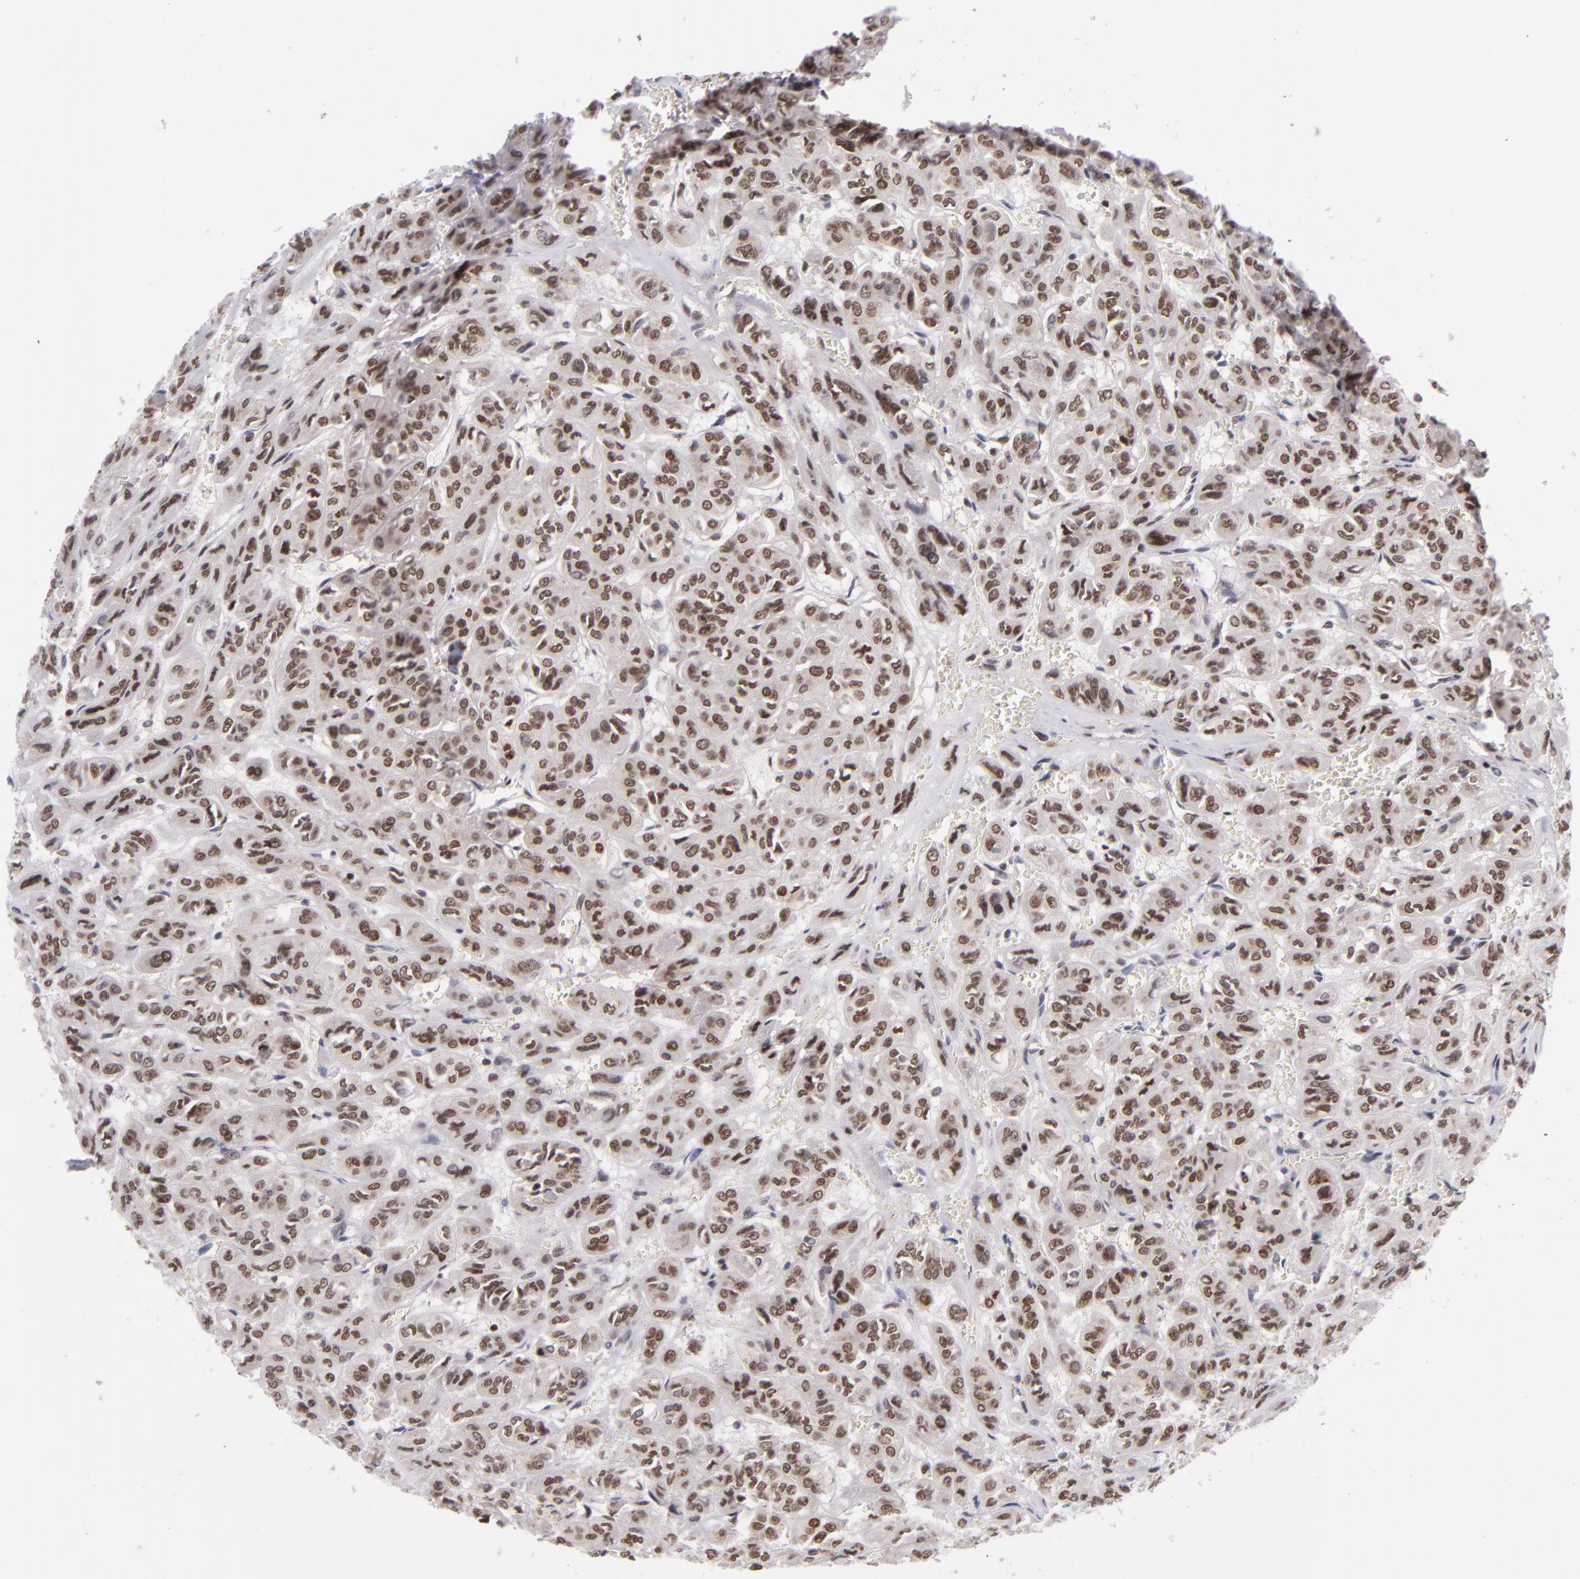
{"staining": {"intensity": "moderate", "quantity": ">75%", "location": "nuclear"}, "tissue": "thyroid cancer", "cell_type": "Tumor cells", "image_type": "cancer", "snomed": [{"axis": "morphology", "description": "Follicular adenoma carcinoma, NOS"}, {"axis": "topography", "description": "Thyroid gland"}], "caption": "Brown immunohistochemical staining in human thyroid follicular adenoma carcinoma reveals moderate nuclear positivity in about >75% of tumor cells.", "gene": "MLLT3", "patient": {"sex": "female", "age": 71}}